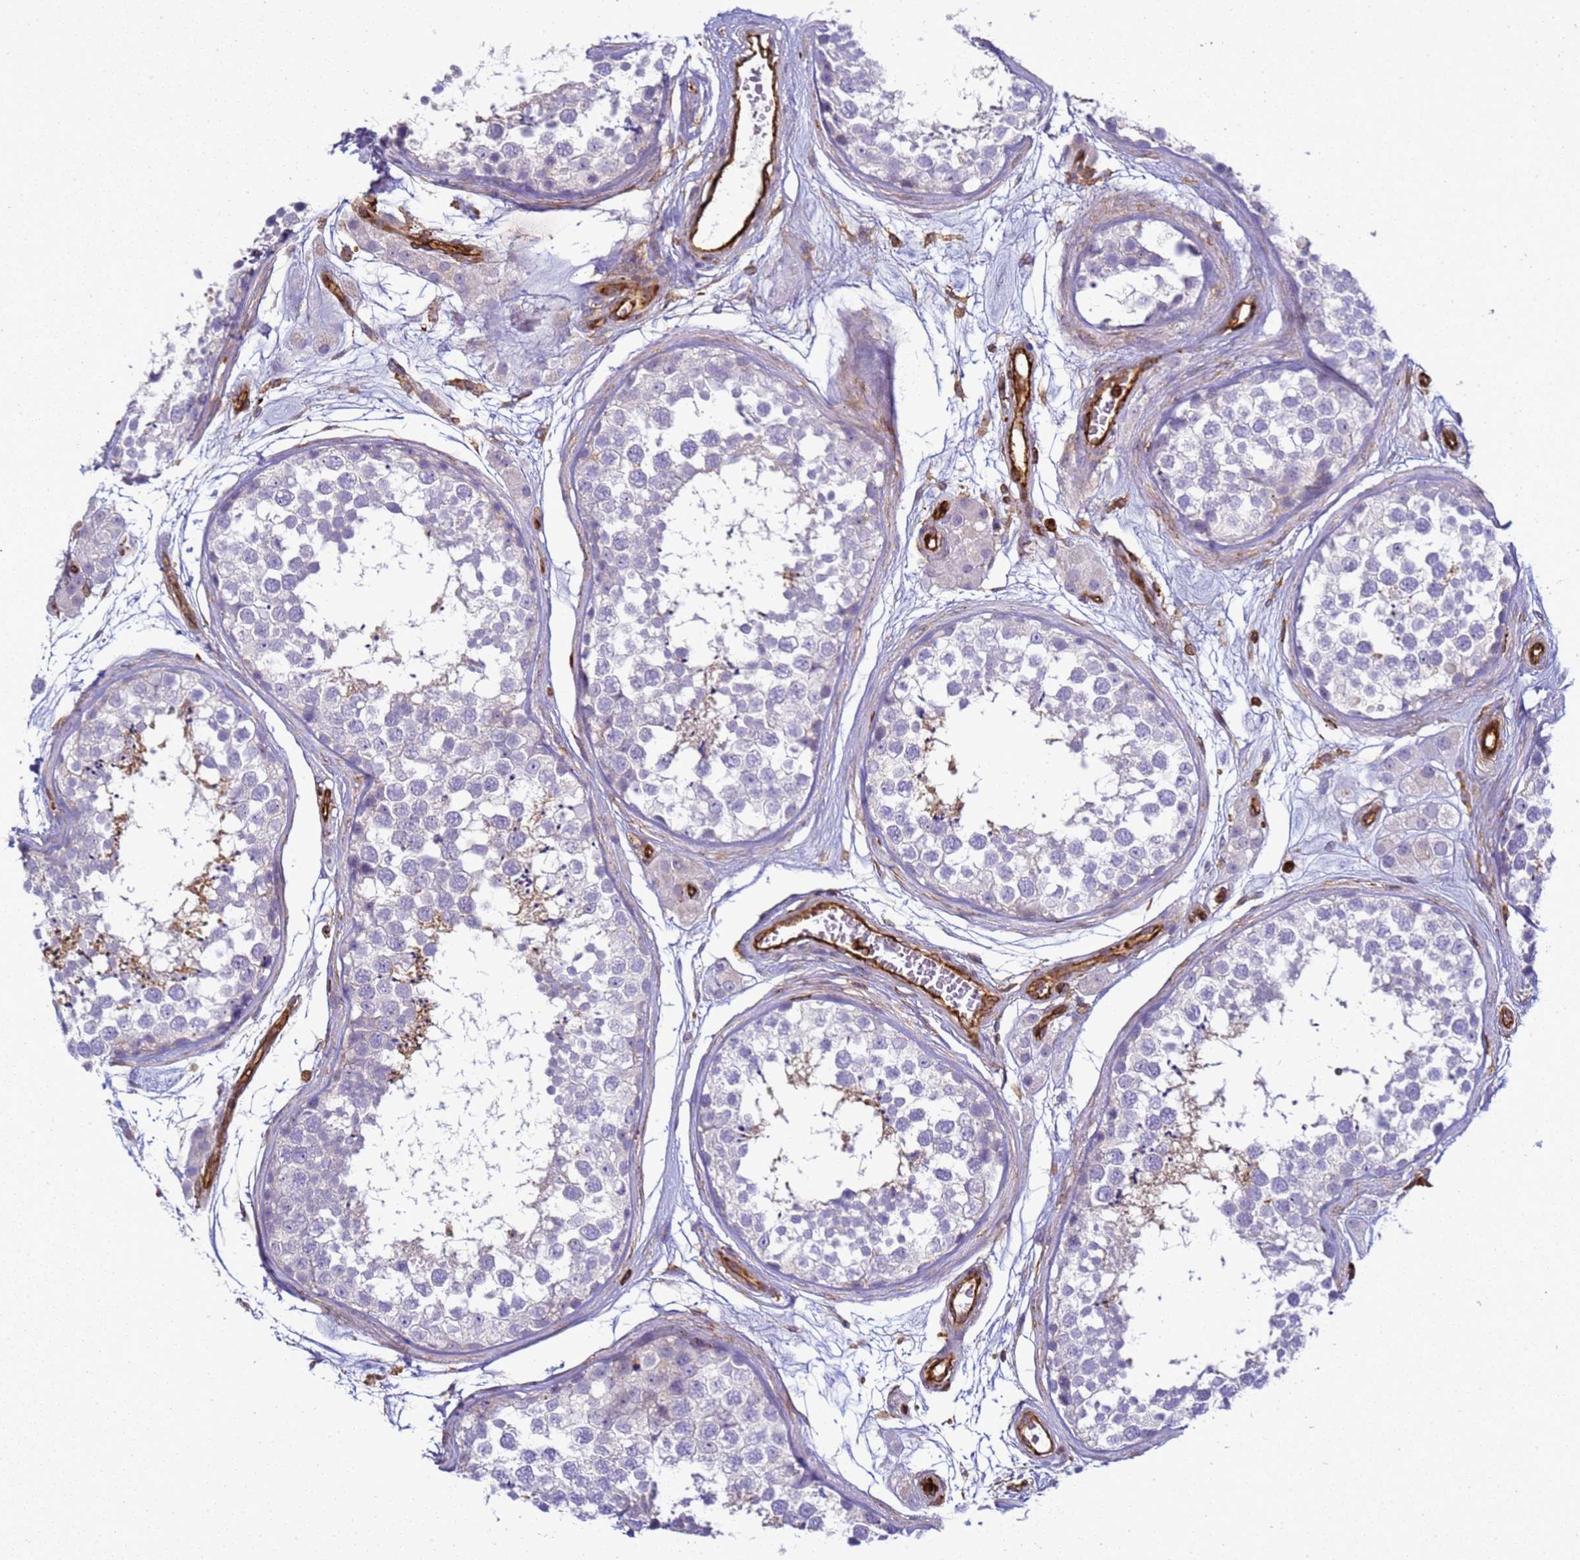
{"staining": {"intensity": "negative", "quantity": "none", "location": "none"}, "tissue": "testis", "cell_type": "Cells in seminiferous ducts", "image_type": "normal", "snomed": [{"axis": "morphology", "description": "Normal tissue, NOS"}, {"axis": "topography", "description": "Testis"}], "caption": "Cells in seminiferous ducts show no significant protein staining in normal testis. The staining is performed using DAB brown chromogen with nuclei counter-stained in using hematoxylin.", "gene": "ZBTB8OS", "patient": {"sex": "male", "age": 56}}